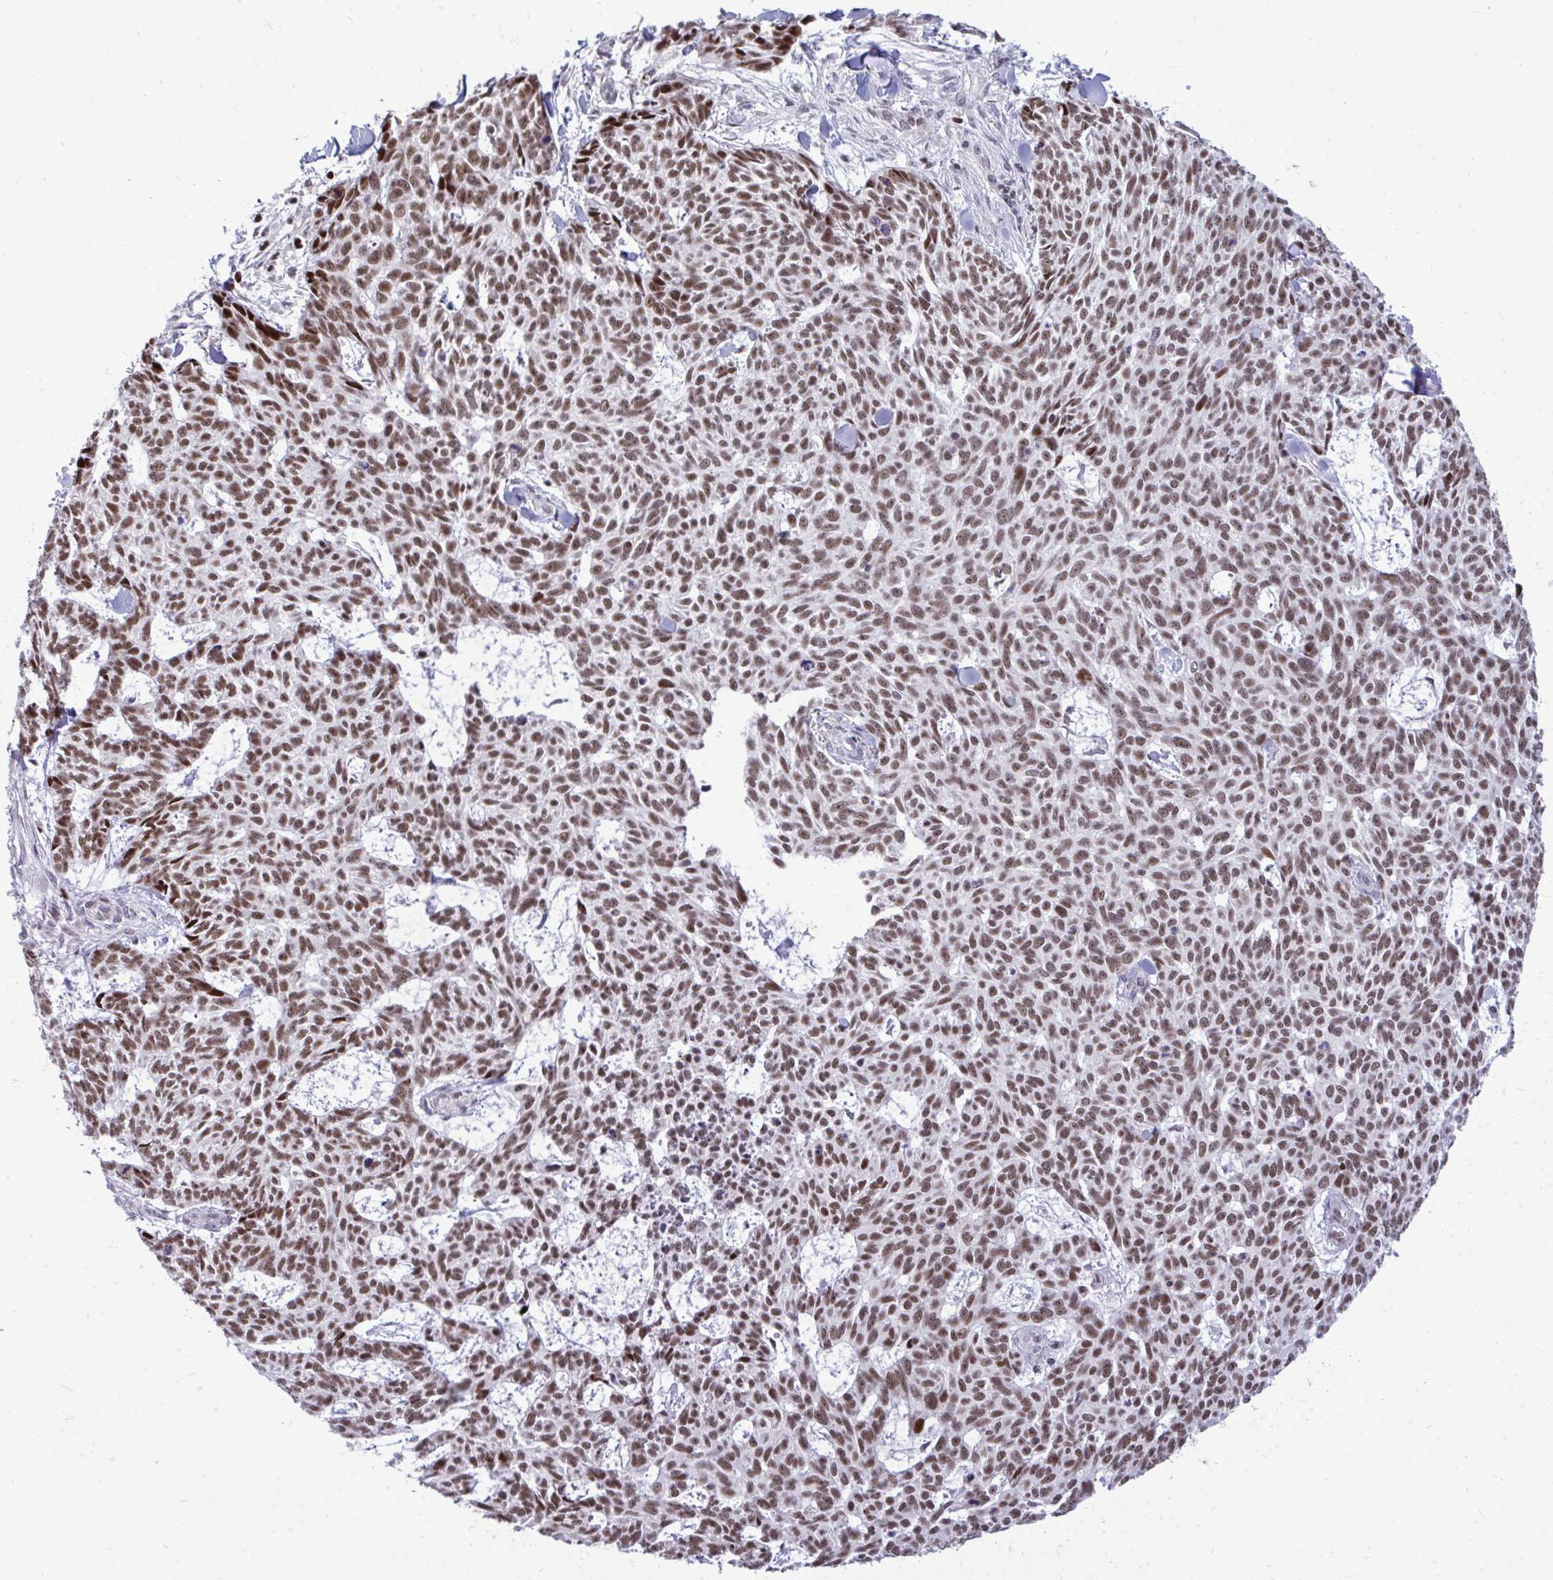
{"staining": {"intensity": "moderate", "quantity": ">75%", "location": "nuclear"}, "tissue": "skin cancer", "cell_type": "Tumor cells", "image_type": "cancer", "snomed": [{"axis": "morphology", "description": "Basal cell carcinoma"}, {"axis": "topography", "description": "Skin"}], "caption": "Protein expression analysis of basal cell carcinoma (skin) shows moderate nuclear positivity in approximately >75% of tumor cells.", "gene": "C14orf39", "patient": {"sex": "female", "age": 93}}